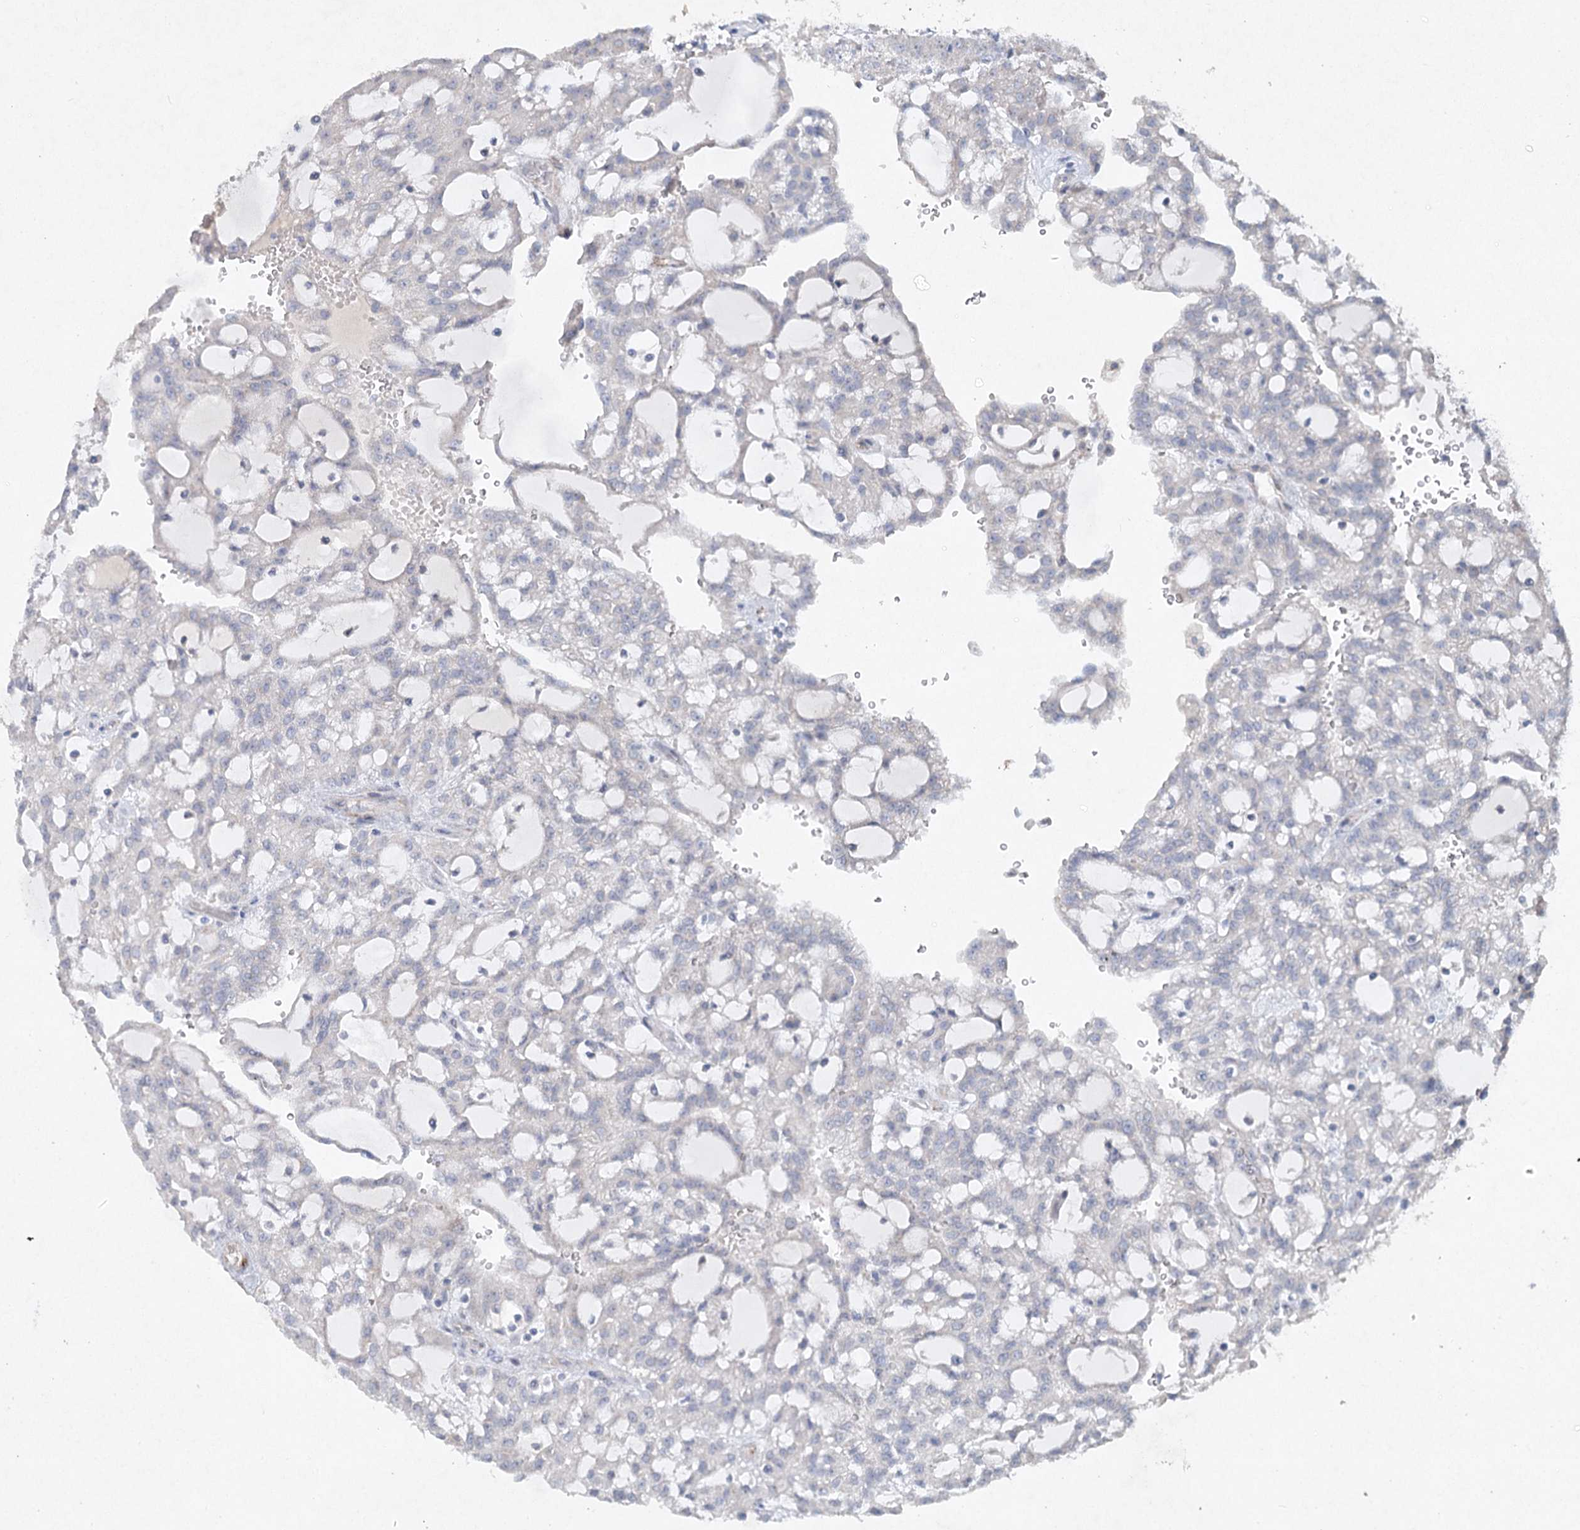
{"staining": {"intensity": "negative", "quantity": "none", "location": "none"}, "tissue": "renal cancer", "cell_type": "Tumor cells", "image_type": "cancer", "snomed": [{"axis": "morphology", "description": "Adenocarcinoma, NOS"}, {"axis": "topography", "description": "Kidney"}], "caption": "Renal cancer (adenocarcinoma) was stained to show a protein in brown. There is no significant staining in tumor cells. The staining was performed using DAB to visualize the protein expression in brown, while the nuclei were stained in blue with hematoxylin (Magnification: 20x).", "gene": "RFX6", "patient": {"sex": "male", "age": 63}}